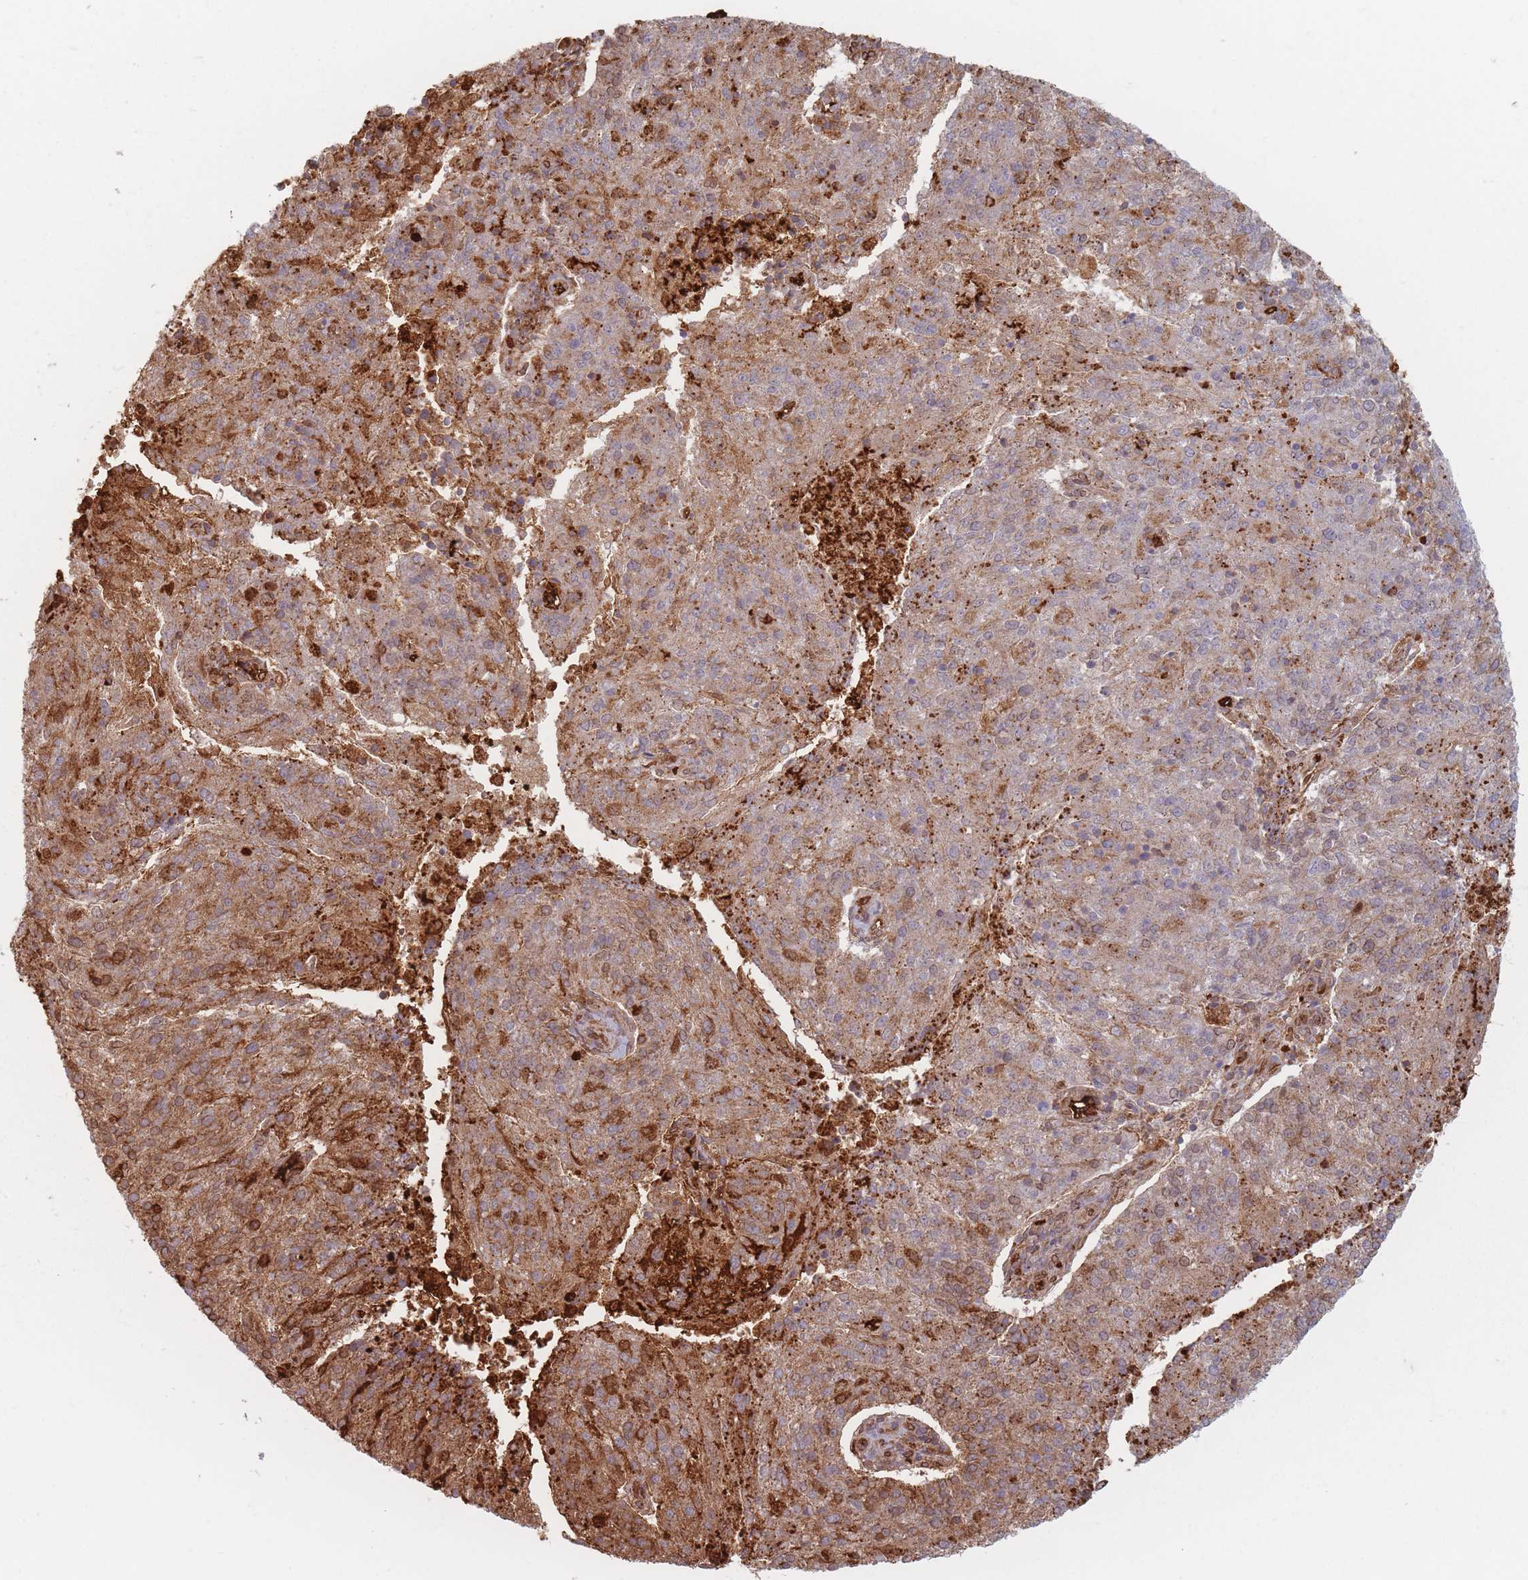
{"staining": {"intensity": "strong", "quantity": "25%-75%", "location": "cytoplasmic/membranous"}, "tissue": "endometrial cancer", "cell_type": "Tumor cells", "image_type": "cancer", "snomed": [{"axis": "morphology", "description": "Adenocarcinoma, NOS"}, {"axis": "topography", "description": "Endometrium"}], "caption": "Immunohistochemical staining of endometrial adenocarcinoma demonstrates strong cytoplasmic/membranous protein positivity in about 25%-75% of tumor cells. Ihc stains the protein in brown and the nuclei are stained blue.", "gene": "SLC2A6", "patient": {"sex": "female", "age": 82}}